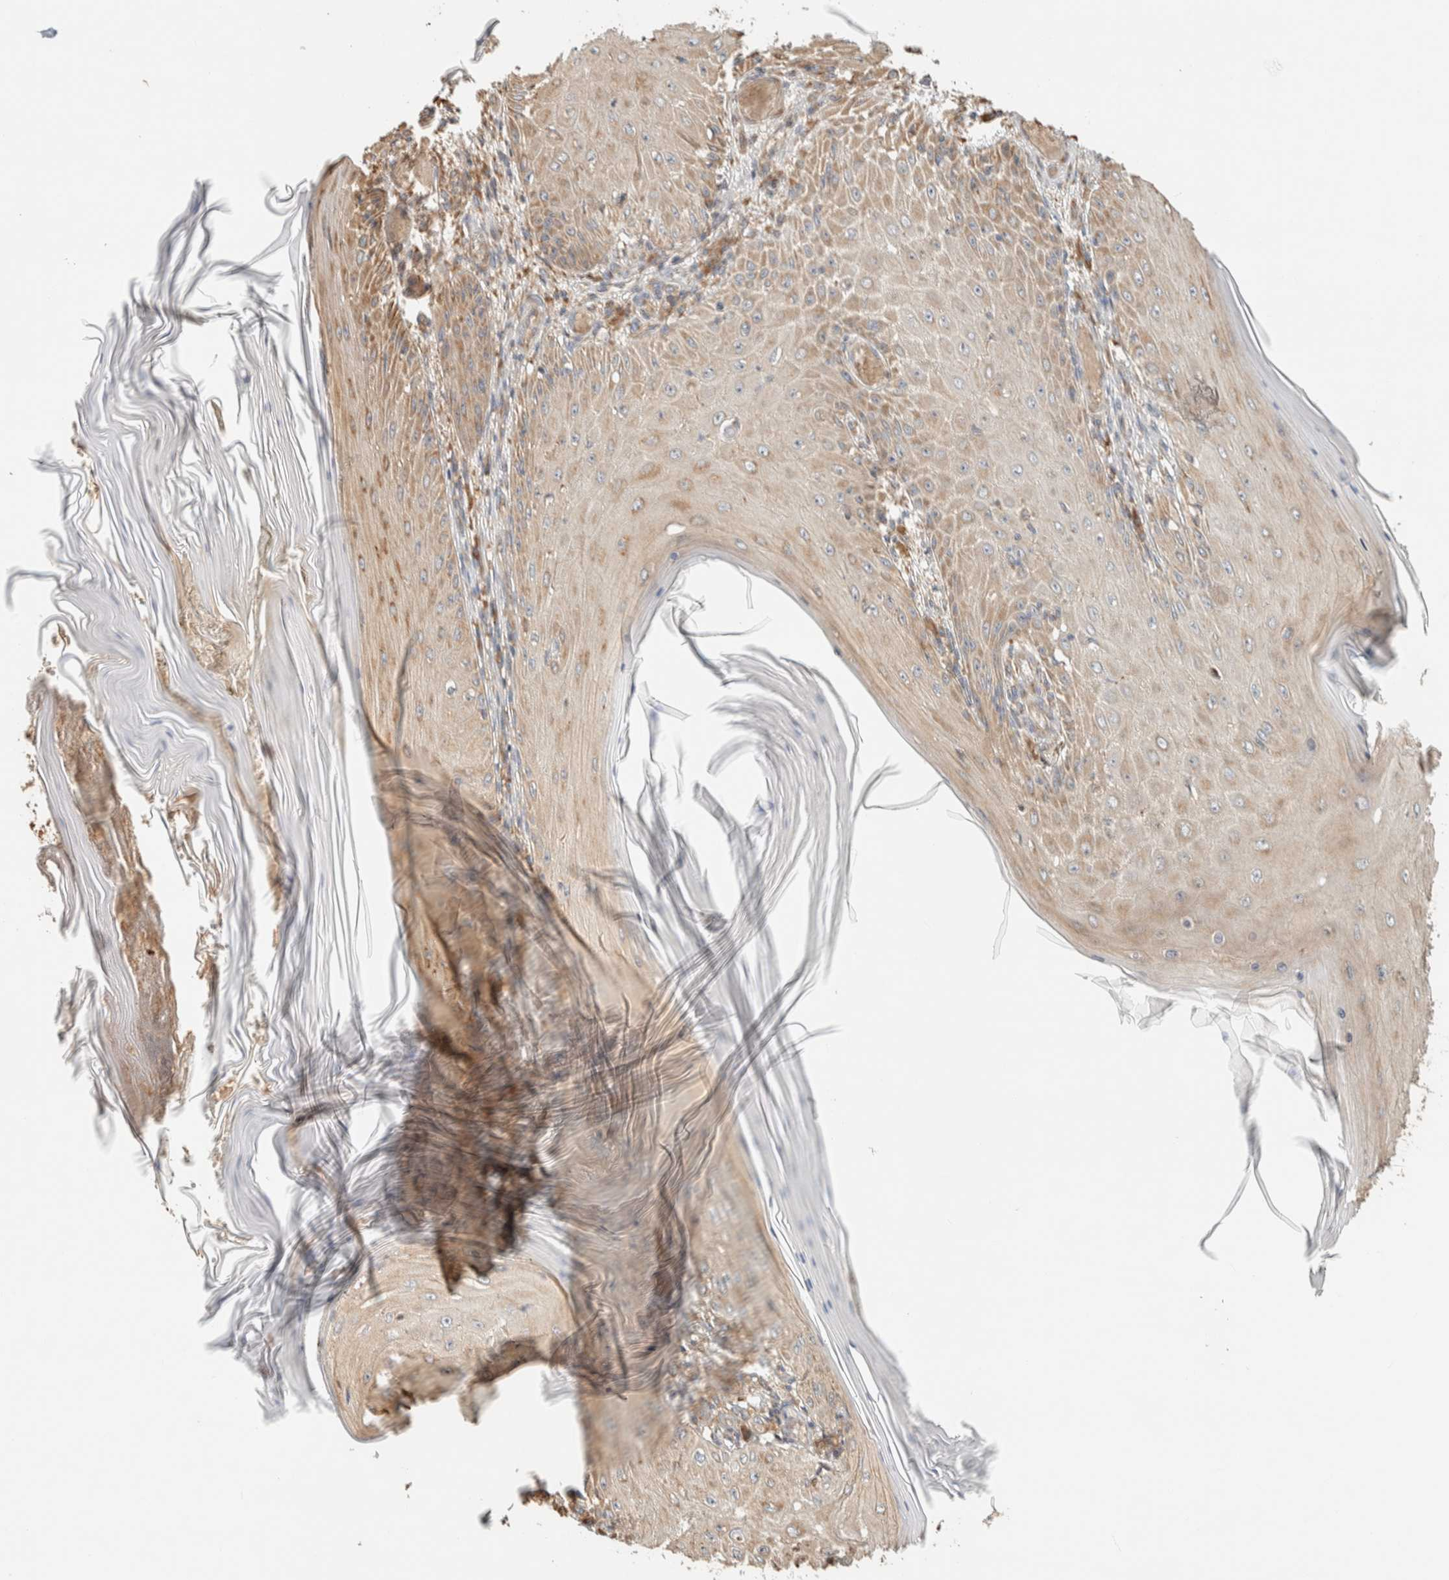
{"staining": {"intensity": "moderate", "quantity": "25%-75%", "location": "cytoplasmic/membranous"}, "tissue": "skin cancer", "cell_type": "Tumor cells", "image_type": "cancer", "snomed": [{"axis": "morphology", "description": "Squamous cell carcinoma, NOS"}, {"axis": "topography", "description": "Skin"}], "caption": "There is medium levels of moderate cytoplasmic/membranous positivity in tumor cells of skin cancer, as demonstrated by immunohistochemical staining (brown color).", "gene": "RAB11FIP1", "patient": {"sex": "female", "age": 73}}